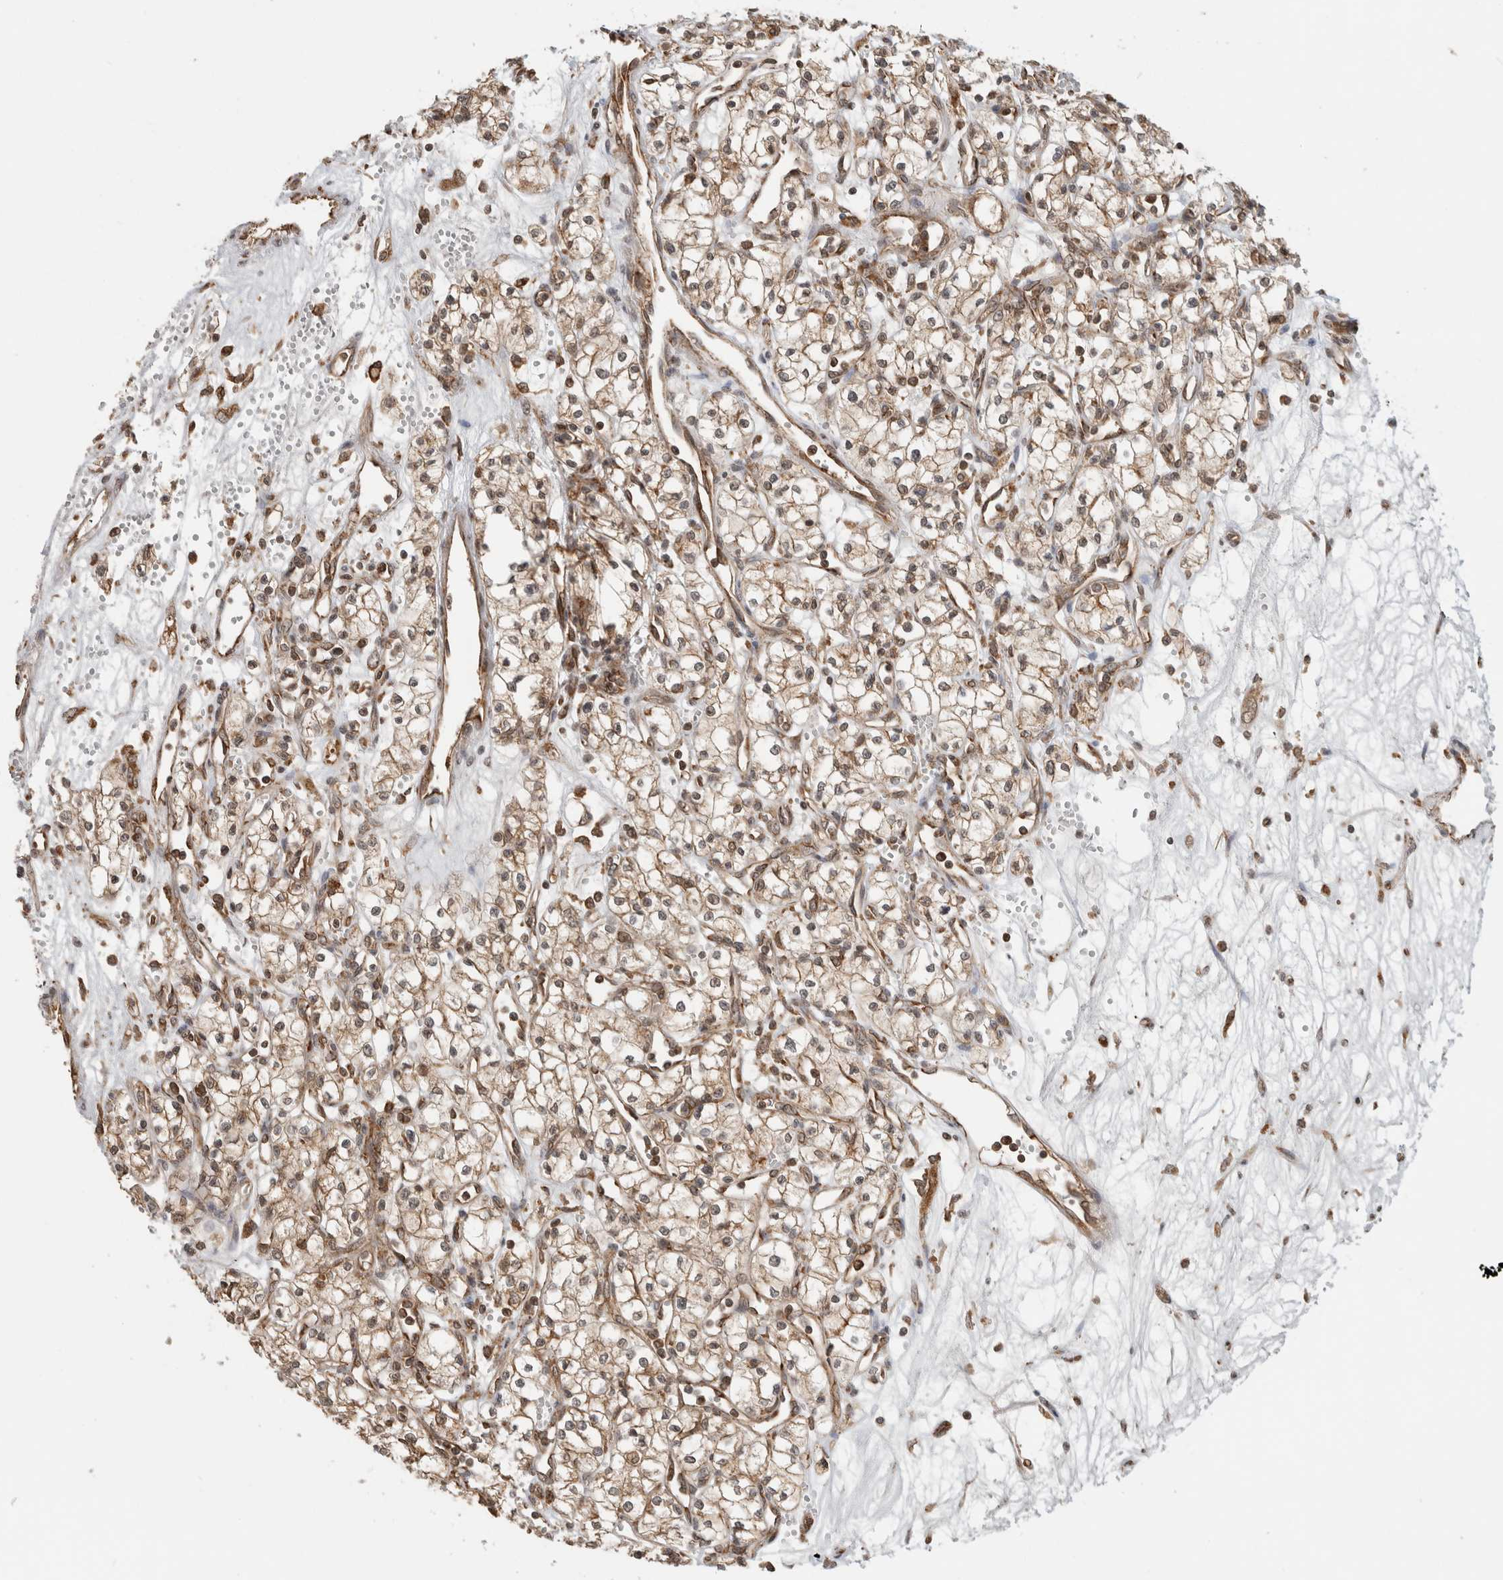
{"staining": {"intensity": "weak", "quantity": ">75%", "location": "cytoplasmic/membranous"}, "tissue": "renal cancer", "cell_type": "Tumor cells", "image_type": "cancer", "snomed": [{"axis": "morphology", "description": "Adenocarcinoma, NOS"}, {"axis": "topography", "description": "Kidney"}], "caption": "Protein staining of renal cancer tissue exhibits weak cytoplasmic/membranous positivity in approximately >75% of tumor cells.", "gene": "MS4A7", "patient": {"sex": "male", "age": 59}}